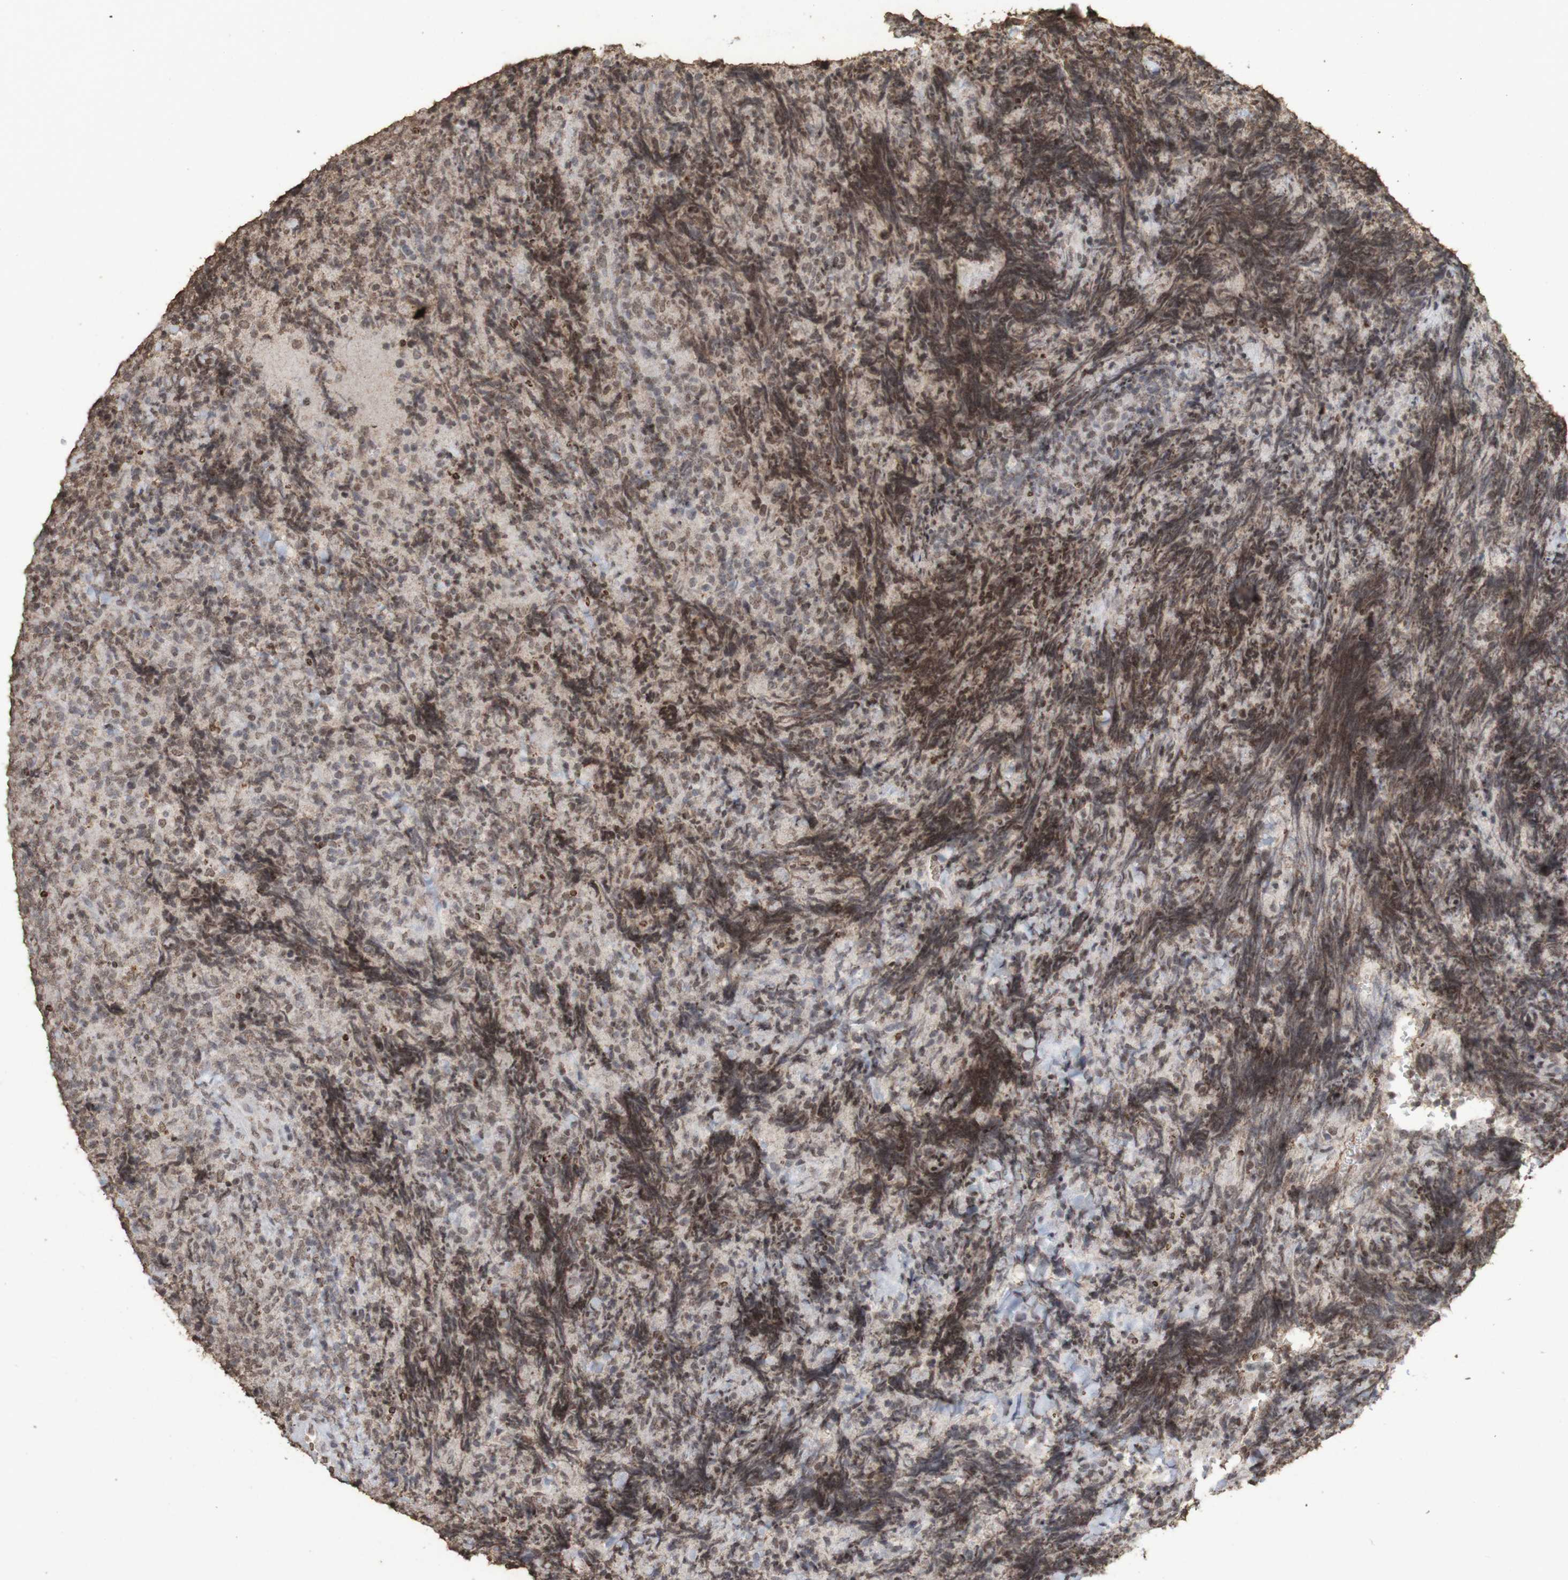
{"staining": {"intensity": "weak", "quantity": "<25%", "location": "nuclear"}, "tissue": "lymphoma", "cell_type": "Tumor cells", "image_type": "cancer", "snomed": [{"axis": "morphology", "description": "Malignant lymphoma, non-Hodgkin's type, High grade"}, {"axis": "topography", "description": "Tonsil"}], "caption": "High magnification brightfield microscopy of lymphoma stained with DAB (3,3'-diaminobenzidine) (brown) and counterstained with hematoxylin (blue): tumor cells show no significant positivity.", "gene": "GFI1", "patient": {"sex": "female", "age": 36}}